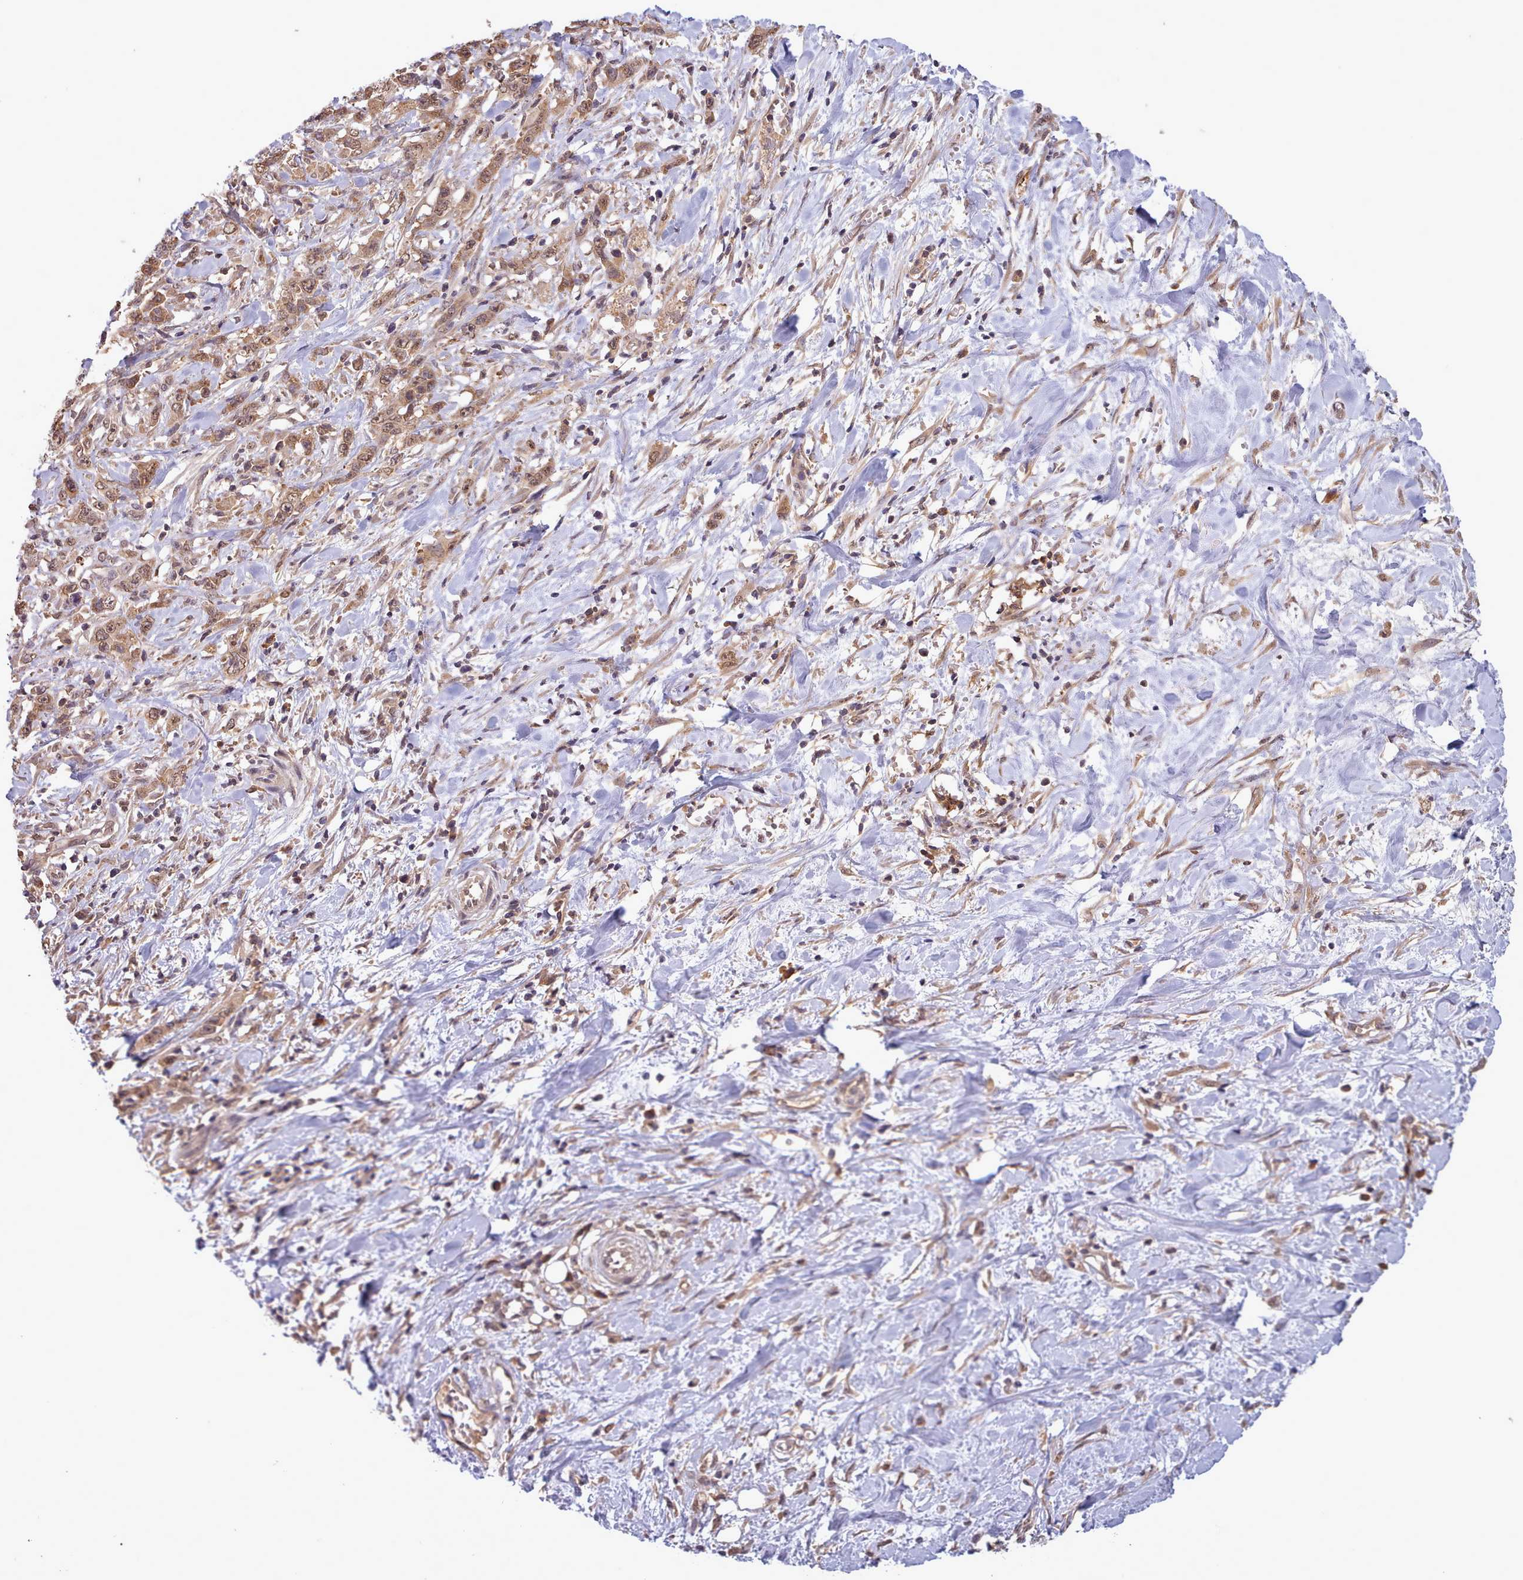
{"staining": {"intensity": "moderate", "quantity": ">75%", "location": "cytoplasmic/membranous,nuclear"}, "tissue": "stomach cancer", "cell_type": "Tumor cells", "image_type": "cancer", "snomed": [{"axis": "morphology", "description": "Adenocarcinoma, NOS"}, {"axis": "topography", "description": "Stomach, upper"}], "caption": "The micrograph exhibits staining of stomach cancer, revealing moderate cytoplasmic/membranous and nuclear protein staining (brown color) within tumor cells. (DAB (3,3'-diaminobenzidine) = brown stain, brightfield microscopy at high magnification).", "gene": "PIP4P1", "patient": {"sex": "male", "age": 62}}